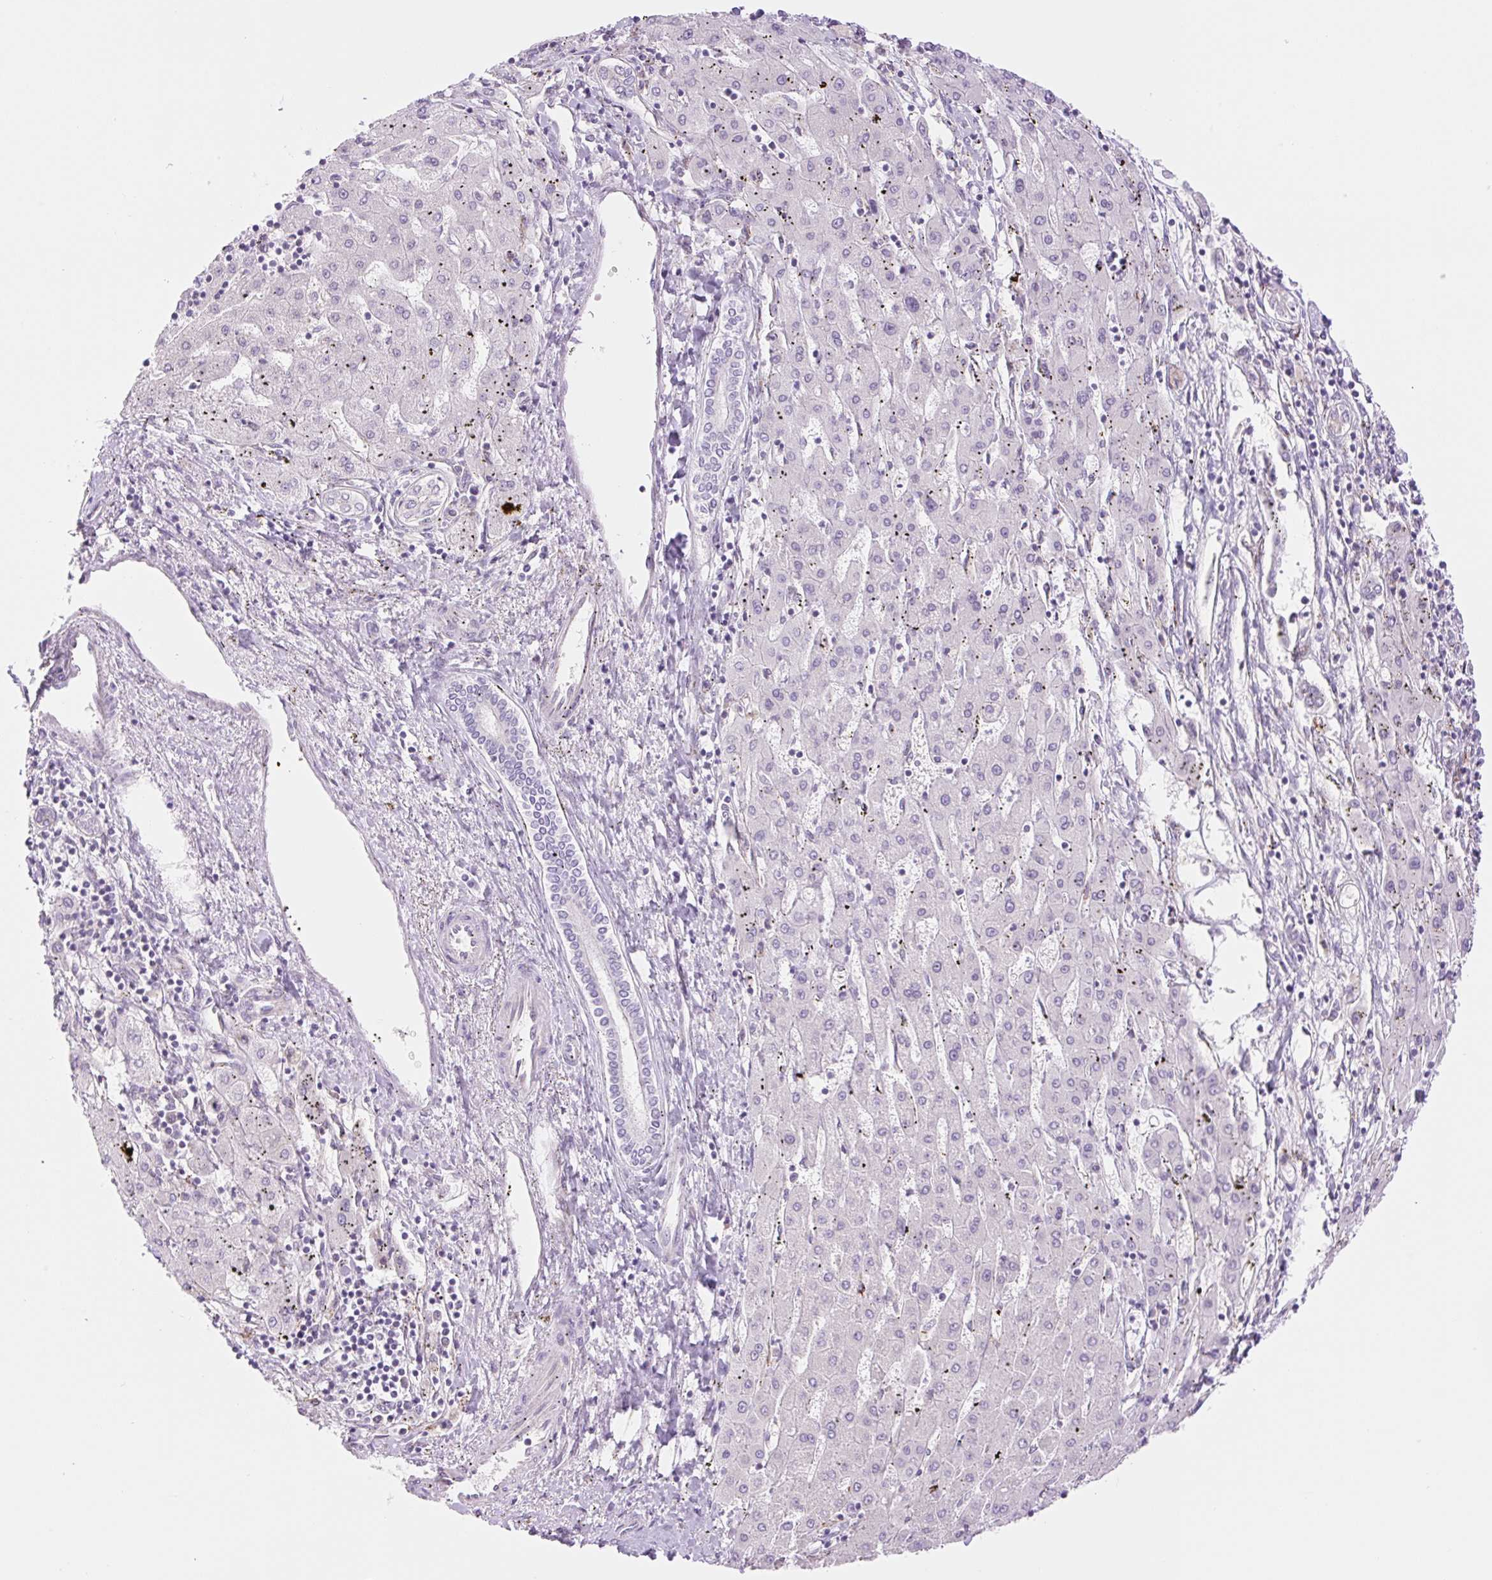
{"staining": {"intensity": "negative", "quantity": "none", "location": "none"}, "tissue": "liver cancer", "cell_type": "Tumor cells", "image_type": "cancer", "snomed": [{"axis": "morphology", "description": "Carcinoma, Hepatocellular, NOS"}, {"axis": "topography", "description": "Liver"}], "caption": "The image displays no significant positivity in tumor cells of liver hepatocellular carcinoma.", "gene": "COL5A1", "patient": {"sex": "male", "age": 72}}